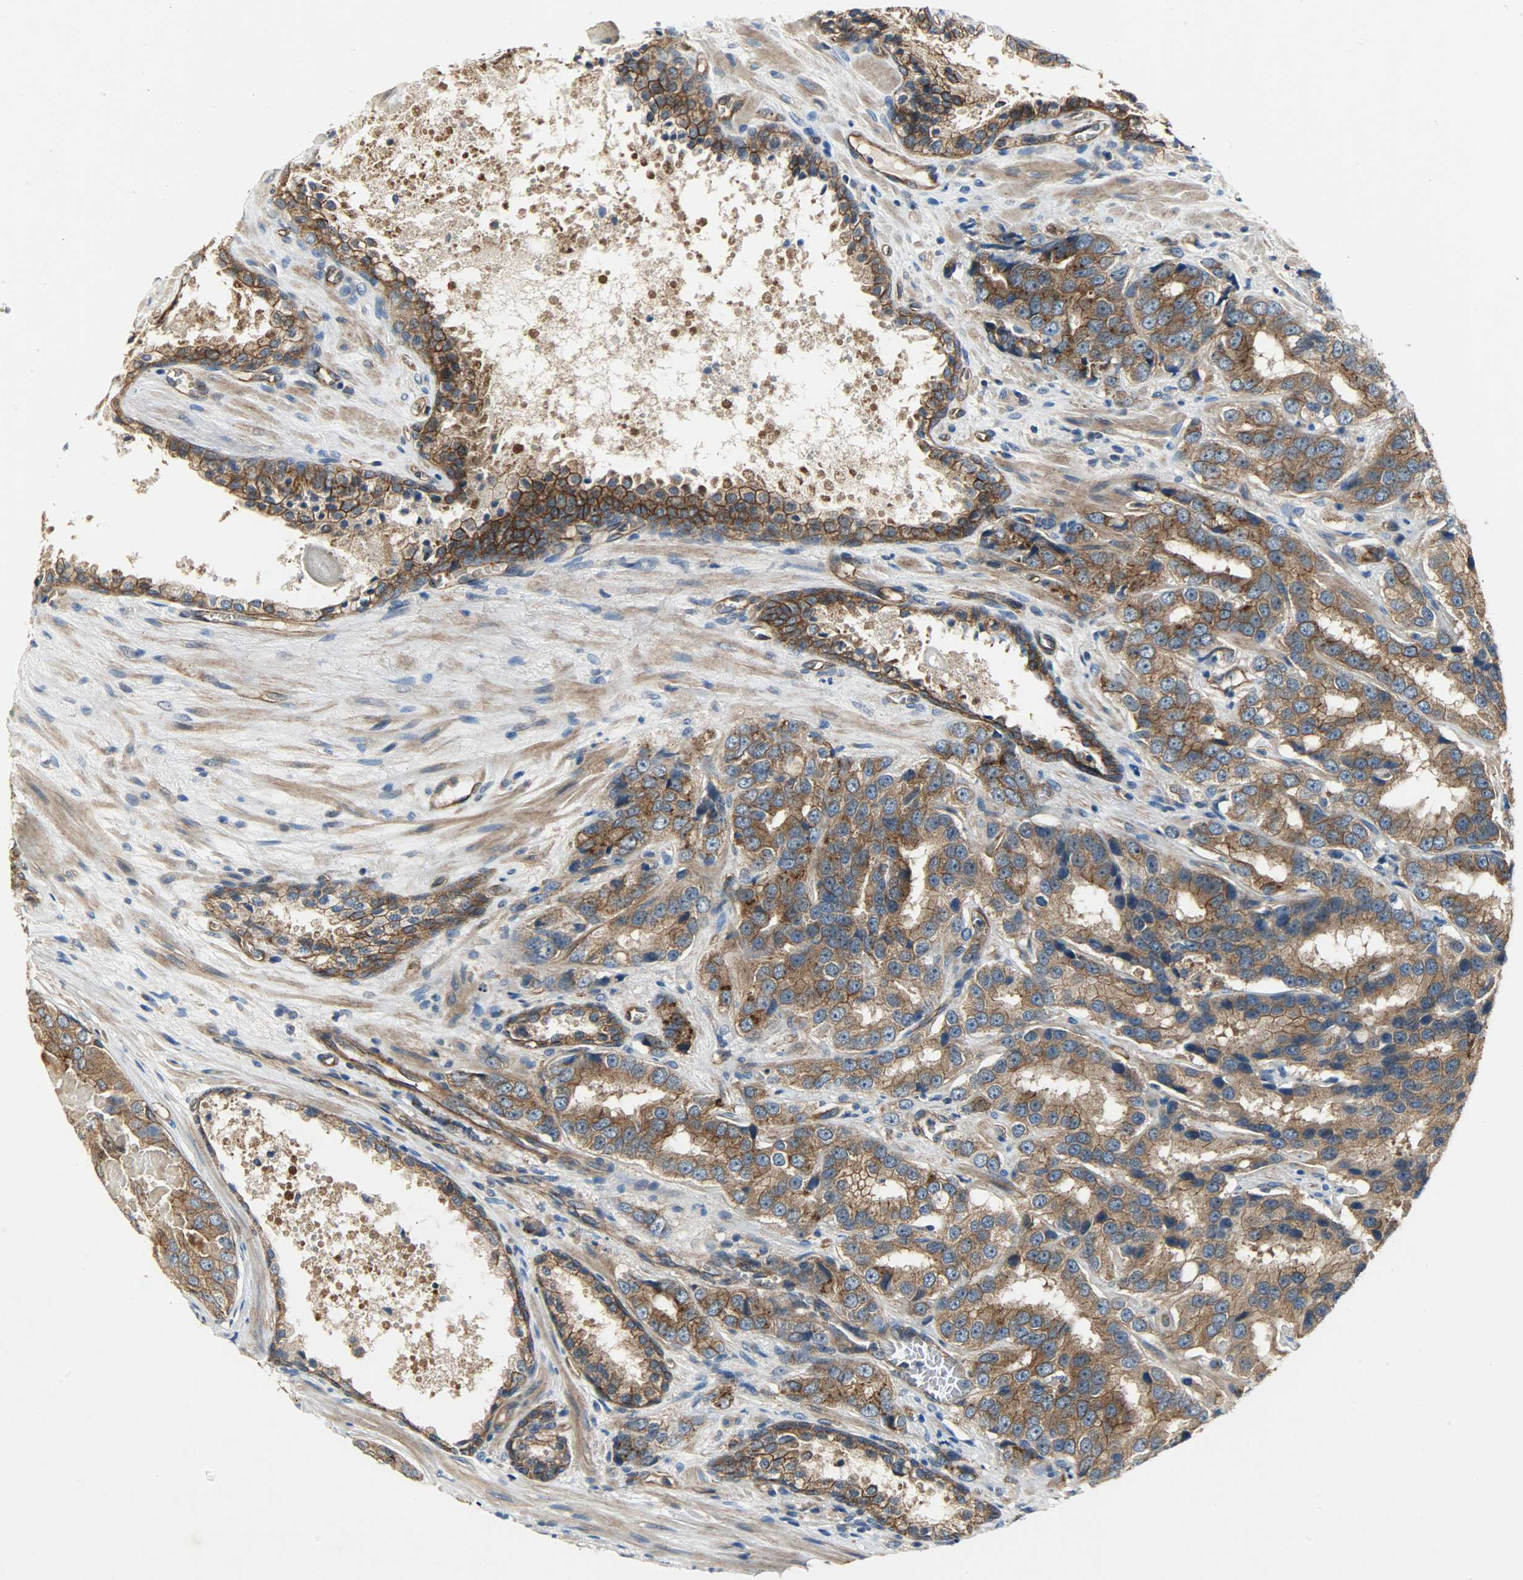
{"staining": {"intensity": "moderate", "quantity": ">75%", "location": "cytoplasmic/membranous"}, "tissue": "prostate cancer", "cell_type": "Tumor cells", "image_type": "cancer", "snomed": [{"axis": "morphology", "description": "Adenocarcinoma, High grade"}, {"axis": "topography", "description": "Prostate"}], "caption": "Immunohistochemistry micrograph of neoplastic tissue: prostate cancer stained using immunohistochemistry reveals medium levels of moderate protein expression localized specifically in the cytoplasmic/membranous of tumor cells, appearing as a cytoplasmic/membranous brown color.", "gene": "KIAA1217", "patient": {"sex": "male", "age": 58}}